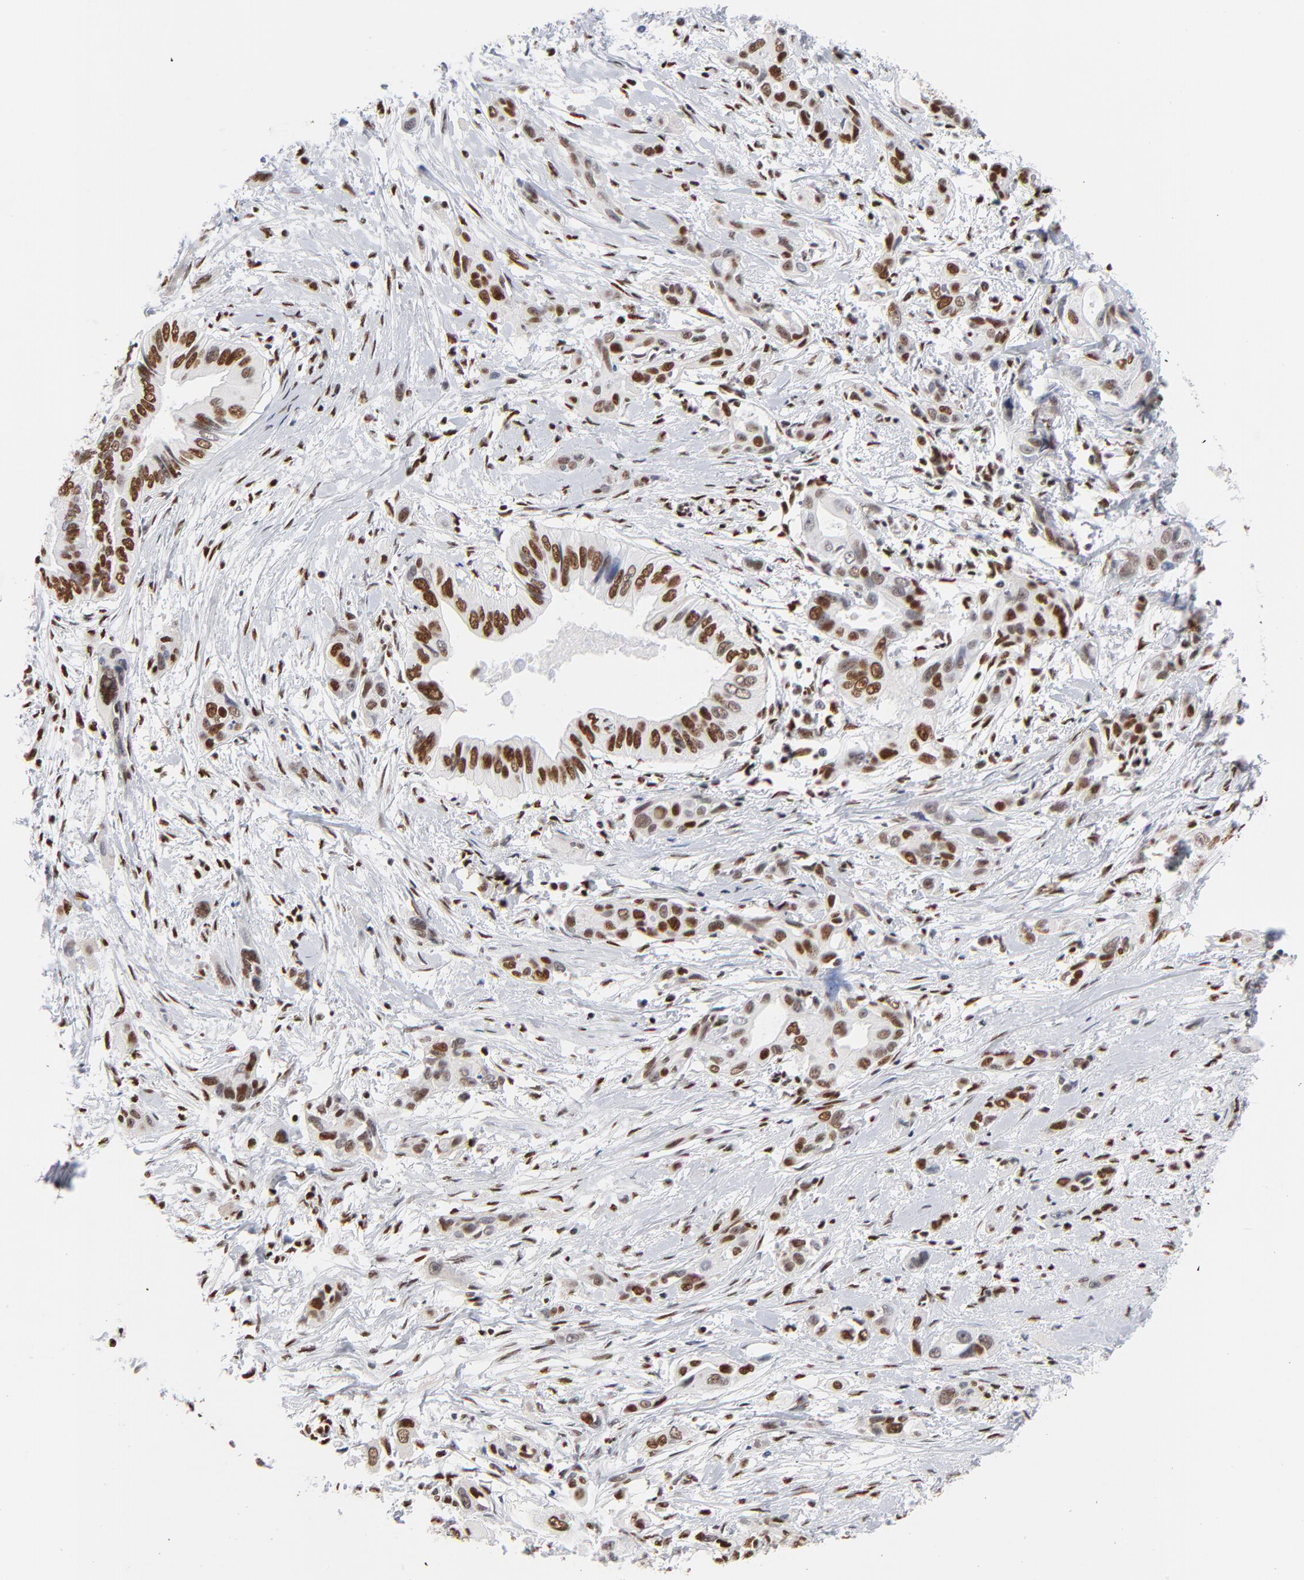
{"staining": {"intensity": "strong", "quantity": "25%-75%", "location": "nuclear"}, "tissue": "pancreatic cancer", "cell_type": "Tumor cells", "image_type": "cancer", "snomed": [{"axis": "morphology", "description": "Adenocarcinoma, NOS"}, {"axis": "topography", "description": "Pancreas"}], "caption": "Brown immunohistochemical staining in pancreatic adenocarcinoma exhibits strong nuclear expression in approximately 25%-75% of tumor cells.", "gene": "CREB1", "patient": {"sex": "female", "age": 60}}